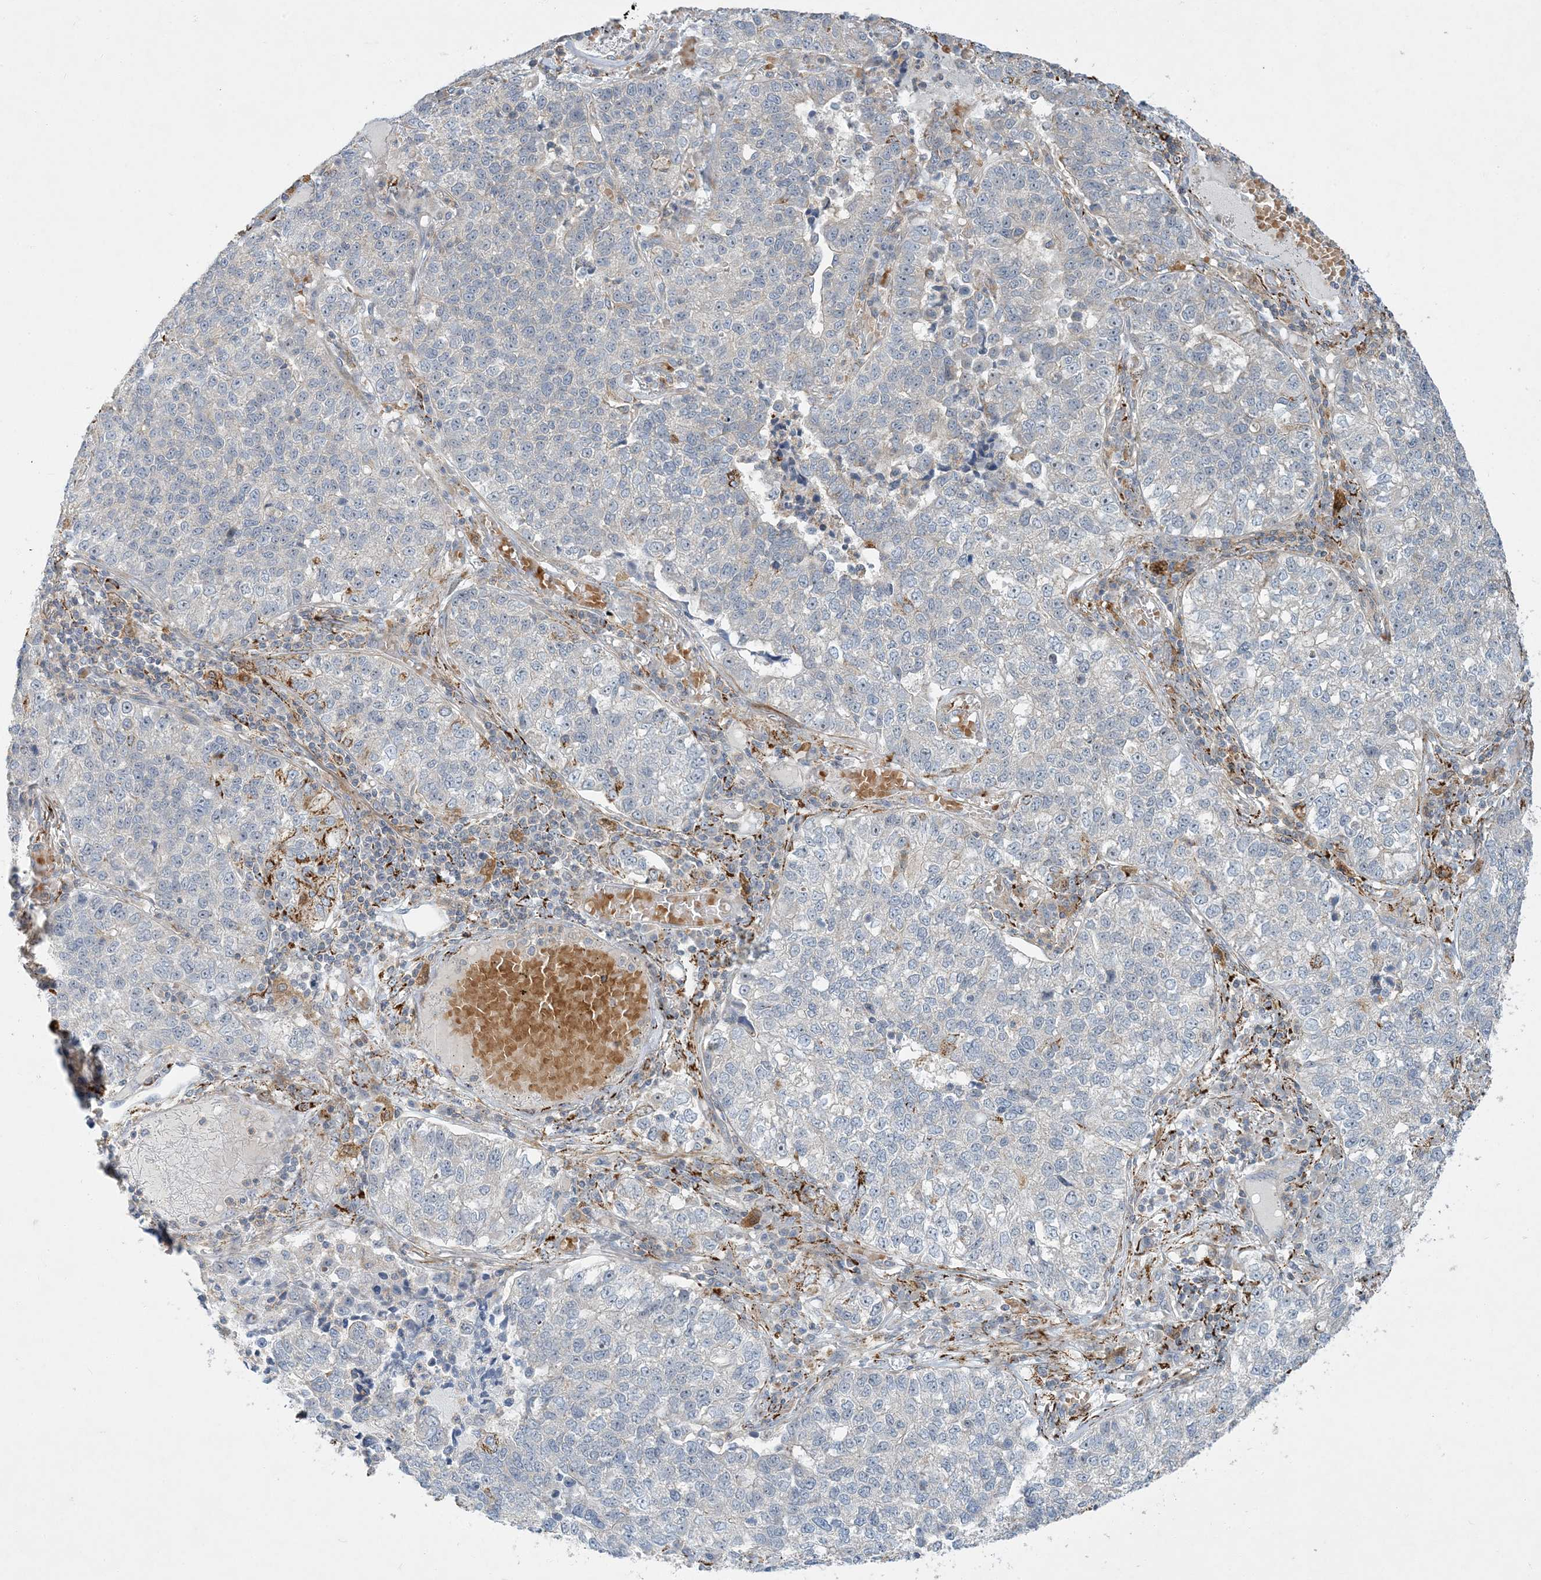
{"staining": {"intensity": "negative", "quantity": "none", "location": "none"}, "tissue": "lung cancer", "cell_type": "Tumor cells", "image_type": "cancer", "snomed": [{"axis": "morphology", "description": "Adenocarcinoma, NOS"}, {"axis": "topography", "description": "Lung"}], "caption": "DAB immunohistochemical staining of lung cancer (adenocarcinoma) reveals no significant staining in tumor cells.", "gene": "LTN1", "patient": {"sex": "male", "age": 49}}